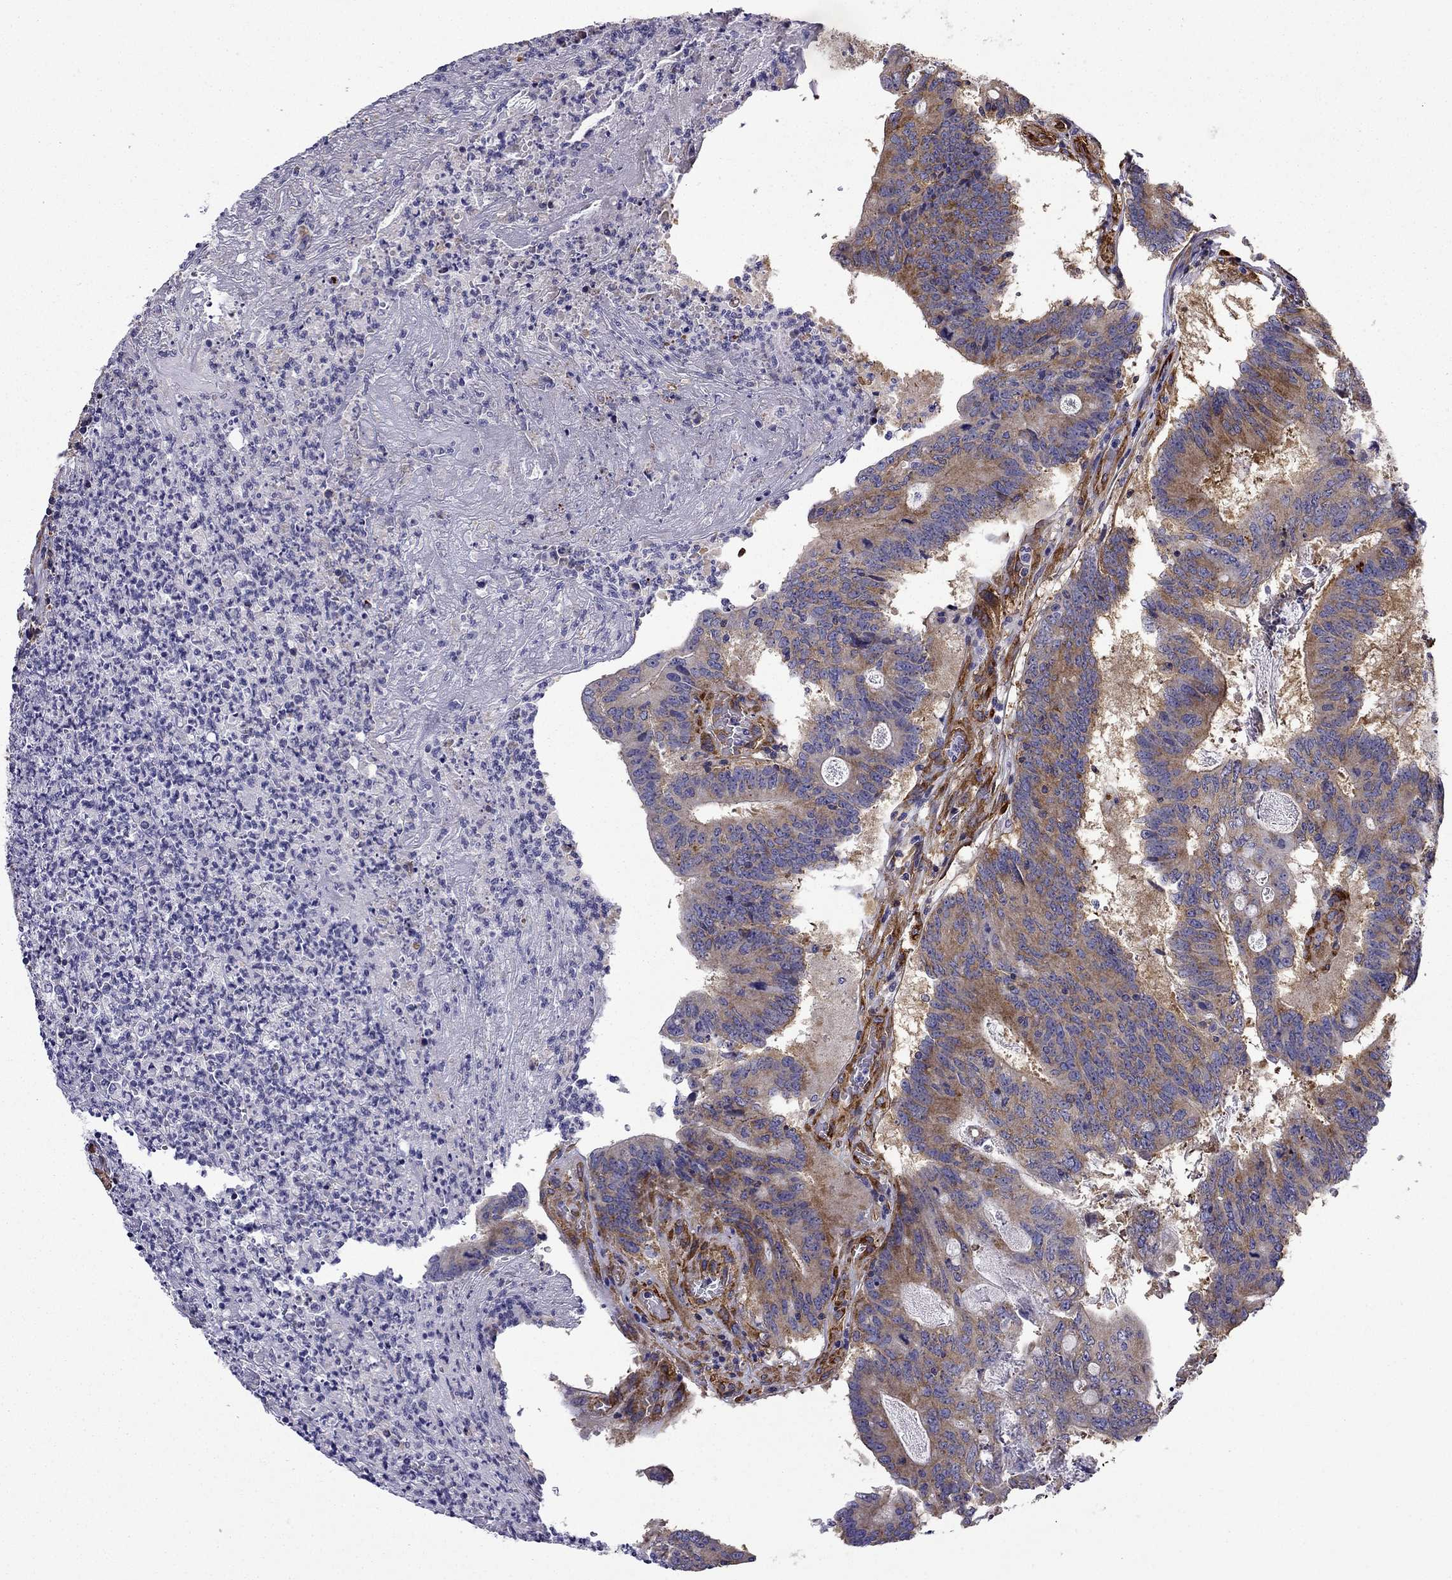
{"staining": {"intensity": "moderate", "quantity": ">75%", "location": "cytoplasmic/membranous"}, "tissue": "colorectal cancer", "cell_type": "Tumor cells", "image_type": "cancer", "snomed": [{"axis": "morphology", "description": "Adenocarcinoma, NOS"}, {"axis": "topography", "description": "Colon"}], "caption": "The immunohistochemical stain shows moderate cytoplasmic/membranous staining in tumor cells of colorectal adenocarcinoma tissue.", "gene": "MAP4", "patient": {"sex": "female", "age": 70}}